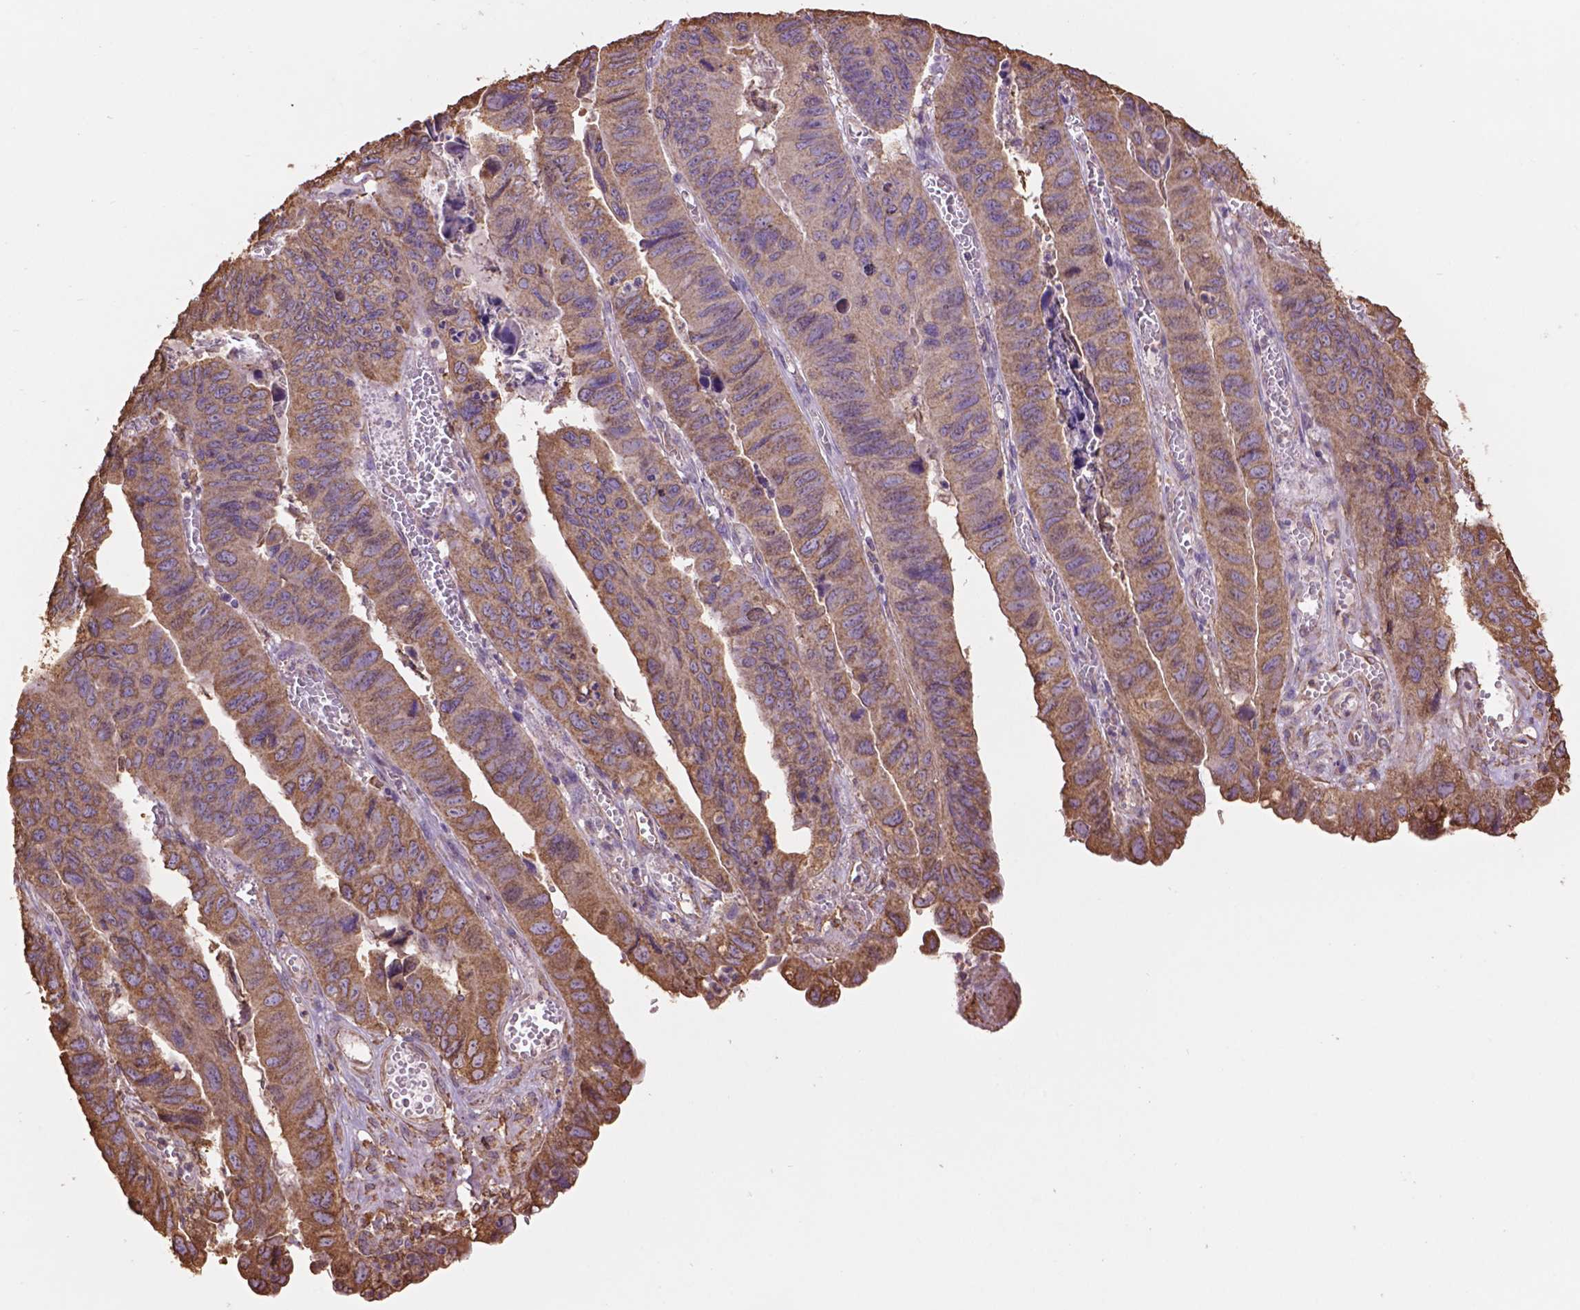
{"staining": {"intensity": "moderate", "quantity": ">75%", "location": "cytoplasmic/membranous"}, "tissue": "stomach cancer", "cell_type": "Tumor cells", "image_type": "cancer", "snomed": [{"axis": "morphology", "description": "Adenocarcinoma, NOS"}, {"axis": "topography", "description": "Stomach, lower"}], "caption": "Stomach cancer (adenocarcinoma) stained for a protein reveals moderate cytoplasmic/membranous positivity in tumor cells.", "gene": "PPP2R5E", "patient": {"sex": "male", "age": 77}}